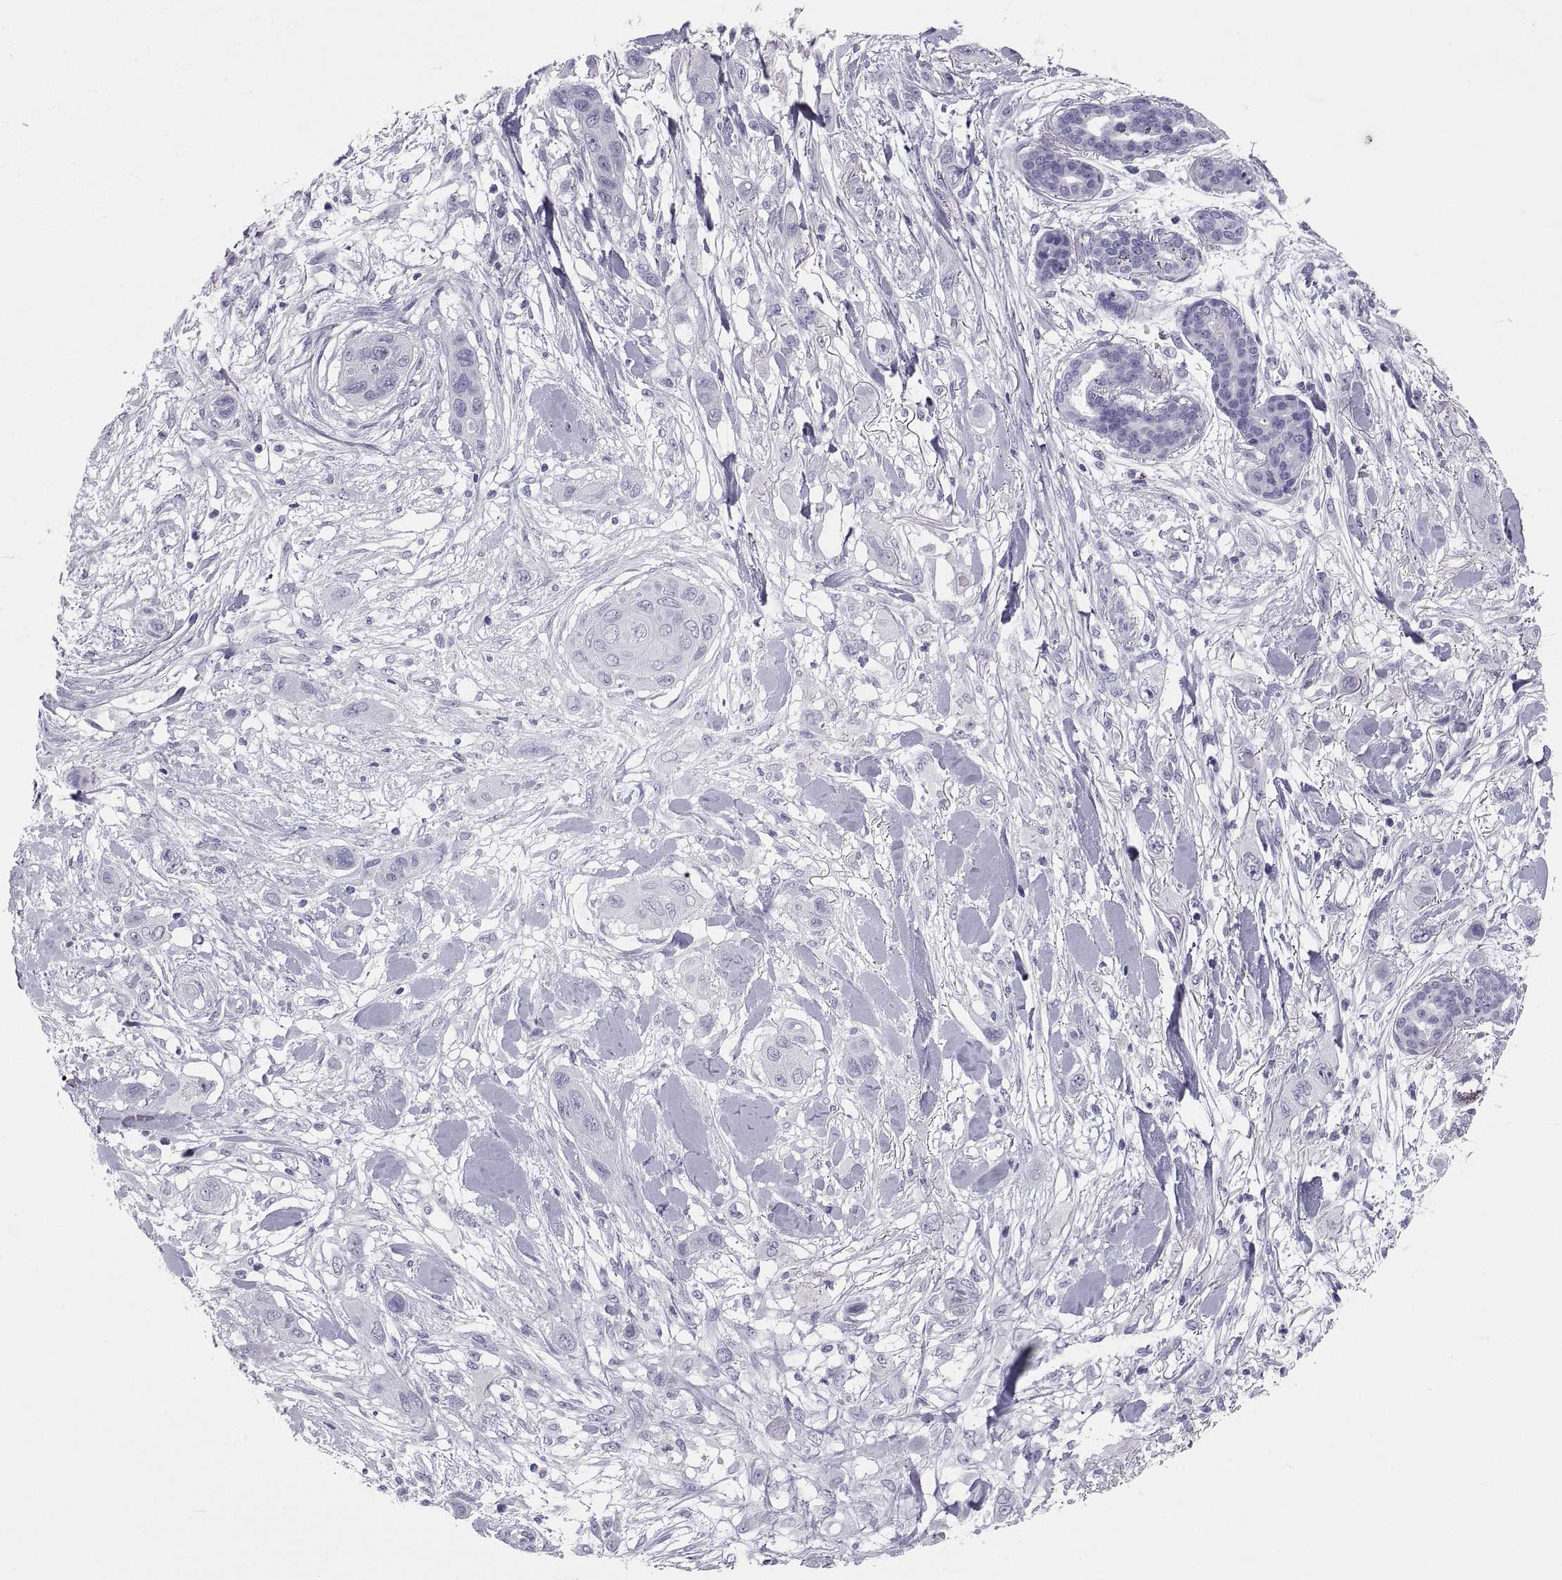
{"staining": {"intensity": "negative", "quantity": "none", "location": "none"}, "tissue": "skin cancer", "cell_type": "Tumor cells", "image_type": "cancer", "snomed": [{"axis": "morphology", "description": "Squamous cell carcinoma, NOS"}, {"axis": "topography", "description": "Skin"}], "caption": "The image shows no significant expression in tumor cells of skin cancer (squamous cell carcinoma).", "gene": "PCSK1N", "patient": {"sex": "male", "age": 79}}